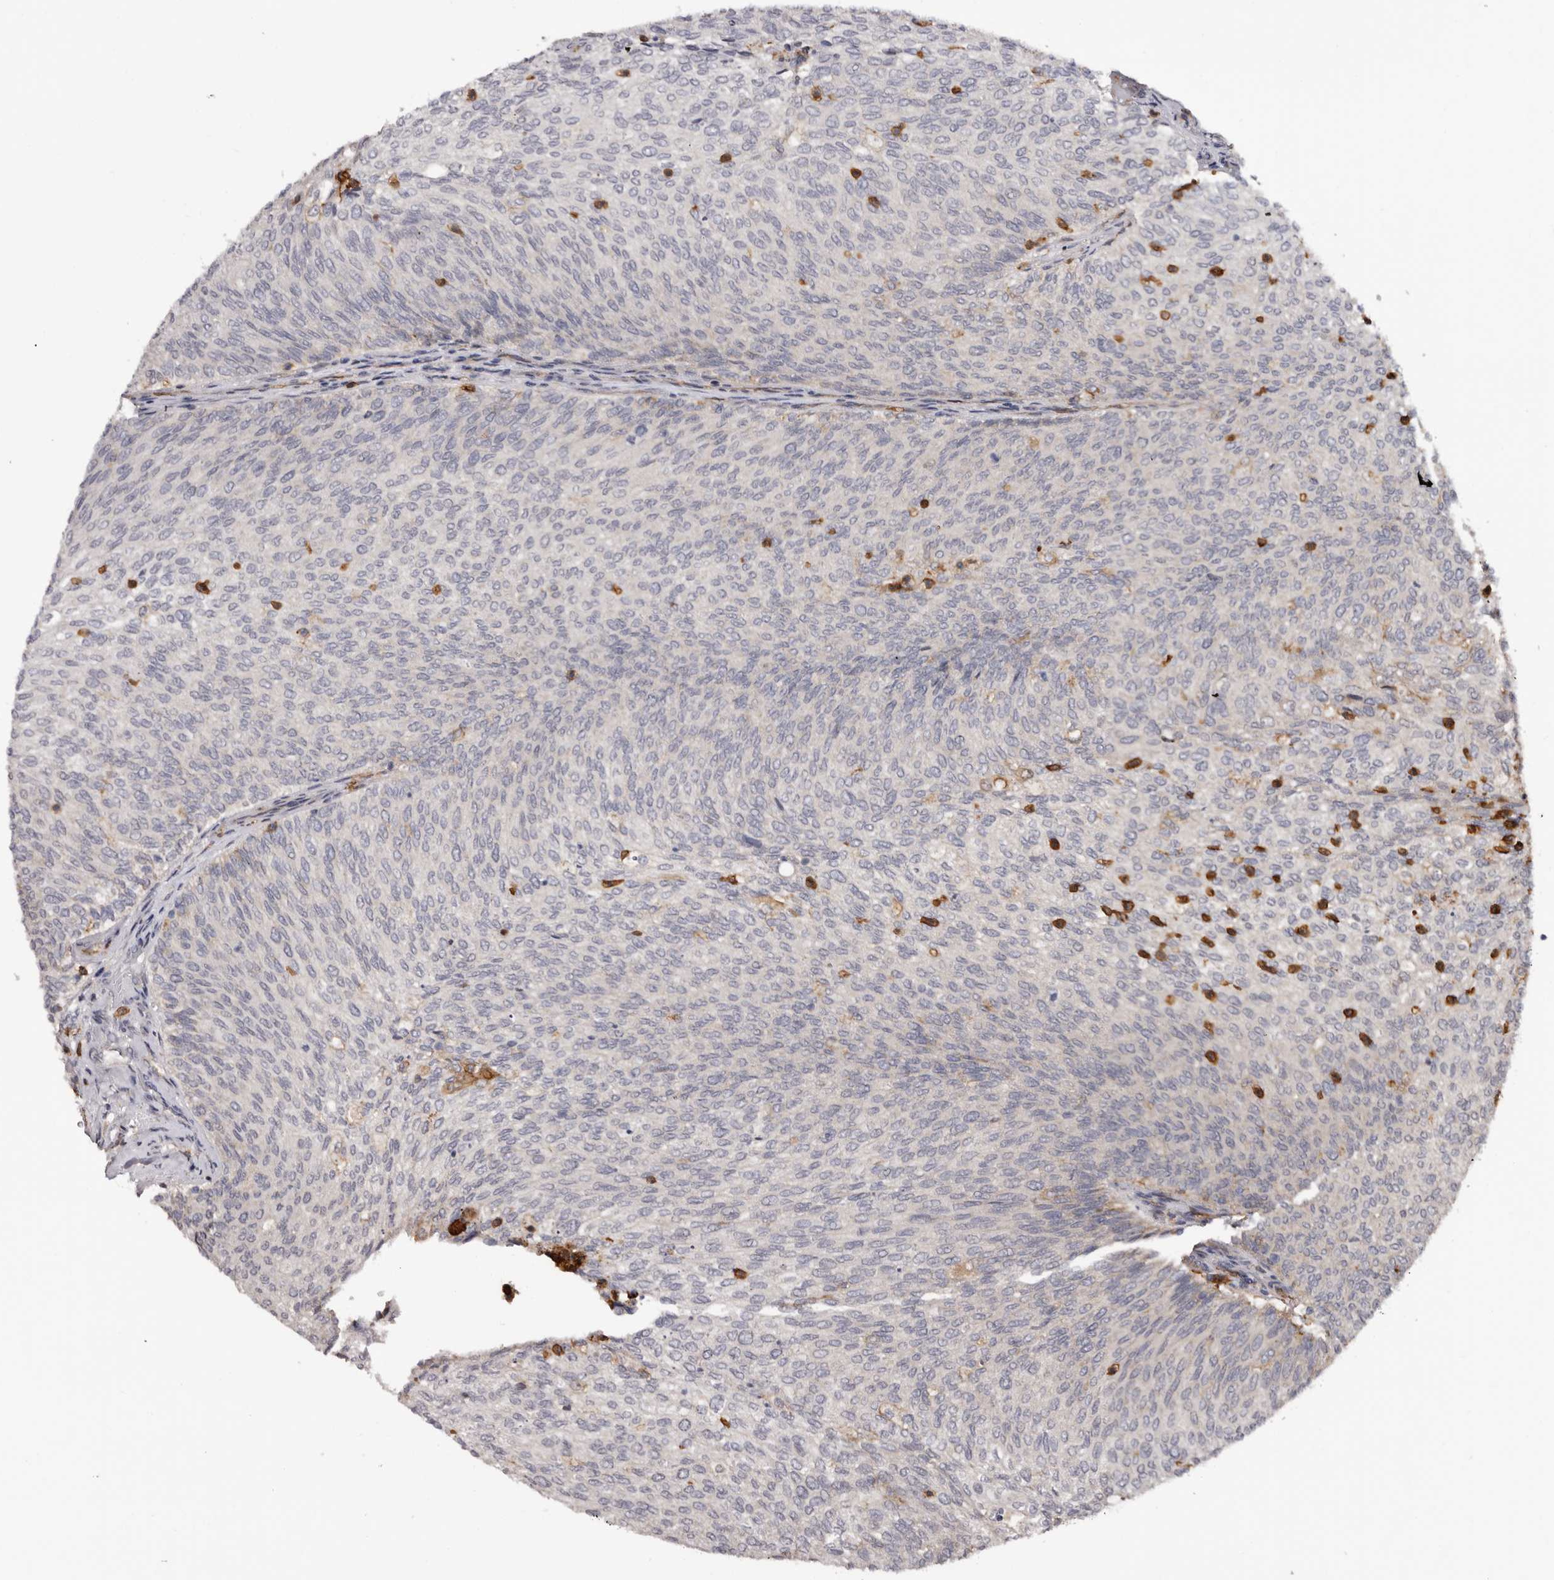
{"staining": {"intensity": "negative", "quantity": "none", "location": "none"}, "tissue": "urothelial cancer", "cell_type": "Tumor cells", "image_type": "cancer", "snomed": [{"axis": "morphology", "description": "Urothelial carcinoma, Low grade"}, {"axis": "topography", "description": "Urinary bladder"}], "caption": "Immunohistochemical staining of low-grade urothelial carcinoma displays no significant expression in tumor cells.", "gene": "PRR12", "patient": {"sex": "female", "age": 79}}